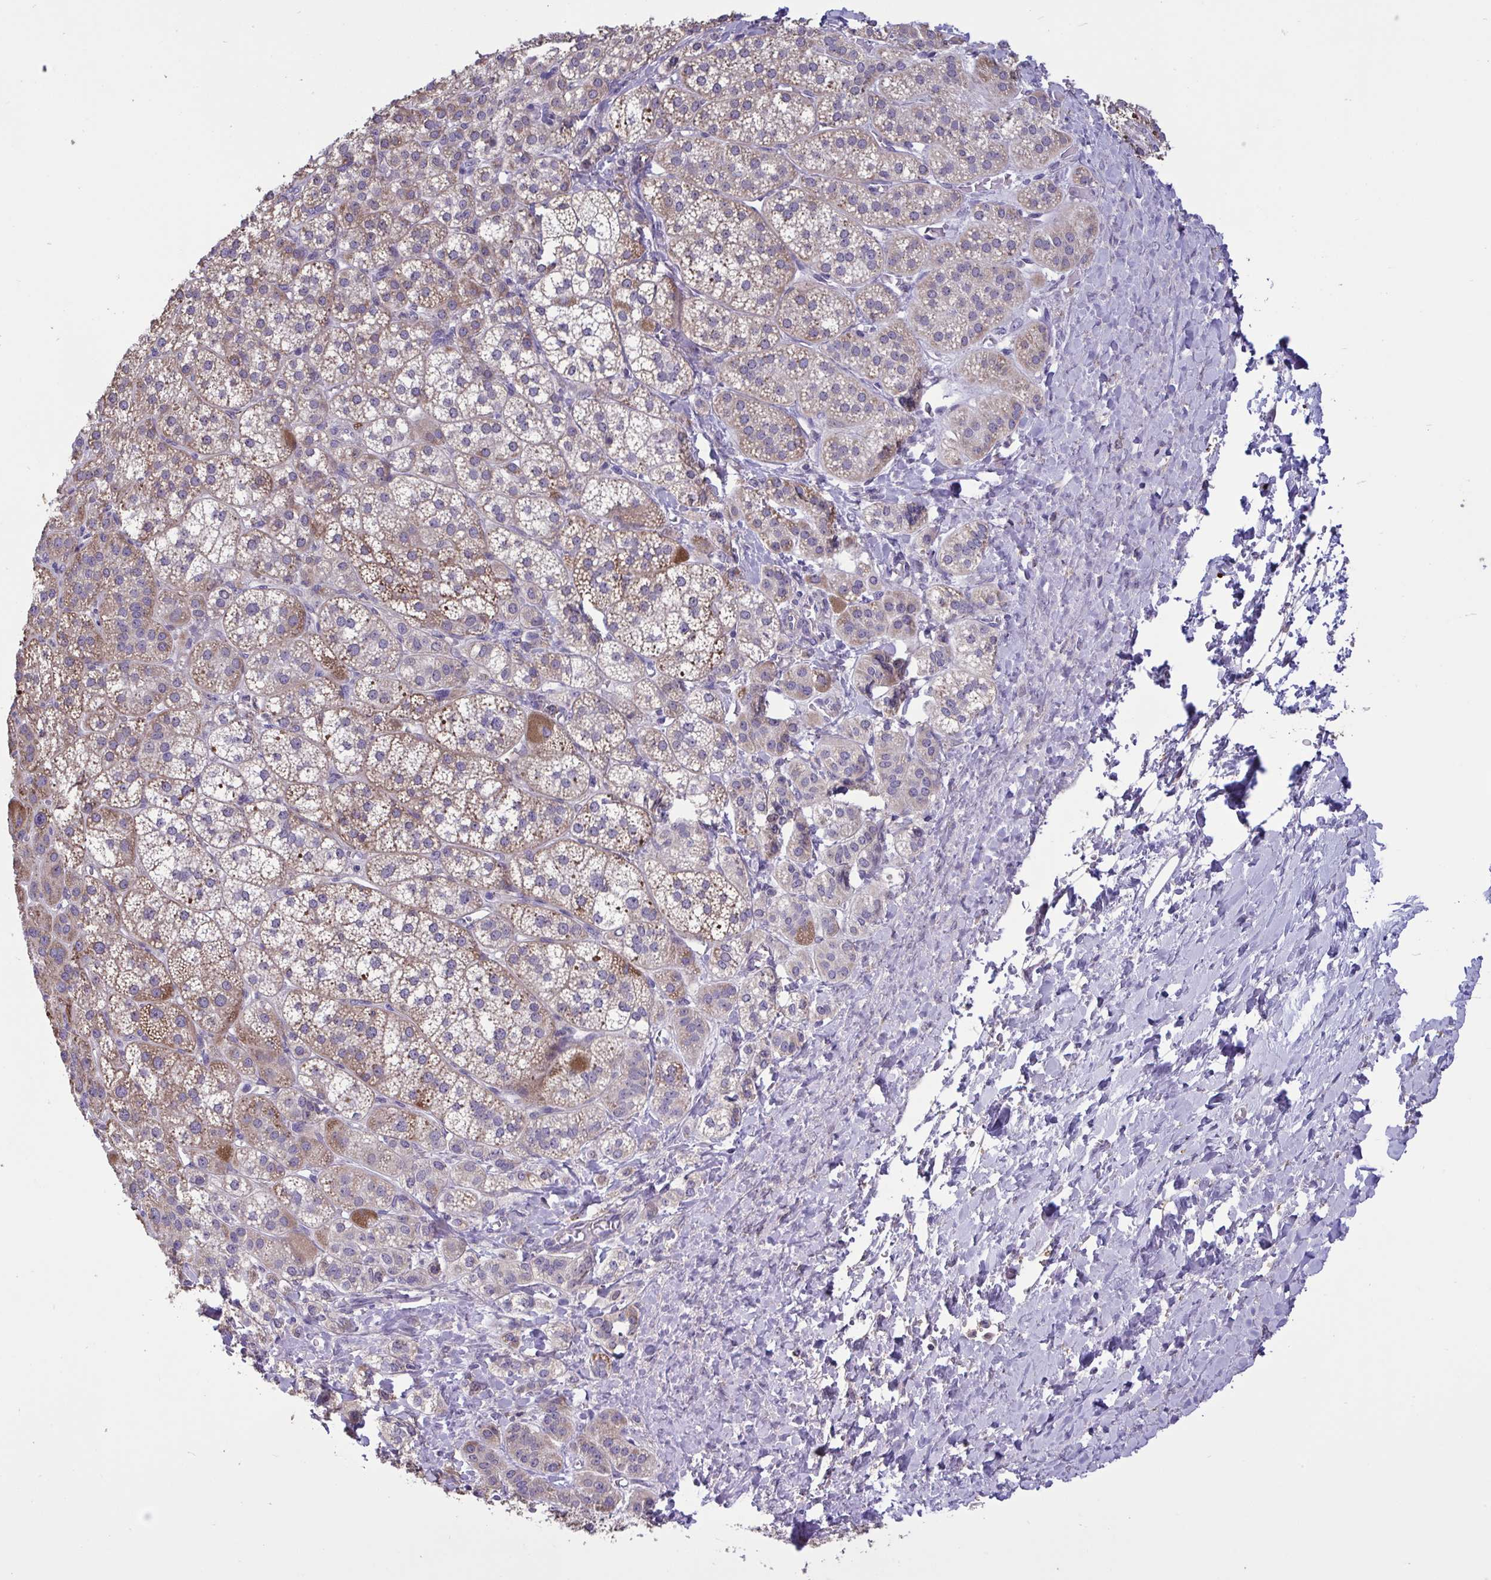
{"staining": {"intensity": "strong", "quantity": "25%-75%", "location": "cytoplasmic/membranous"}, "tissue": "adrenal gland", "cell_type": "Glandular cells", "image_type": "normal", "snomed": [{"axis": "morphology", "description": "Normal tissue, NOS"}, {"axis": "topography", "description": "Adrenal gland"}], "caption": "Brown immunohistochemical staining in unremarkable adrenal gland shows strong cytoplasmic/membranous expression in about 25%-75% of glandular cells.", "gene": "CD101", "patient": {"sex": "female", "age": 60}}